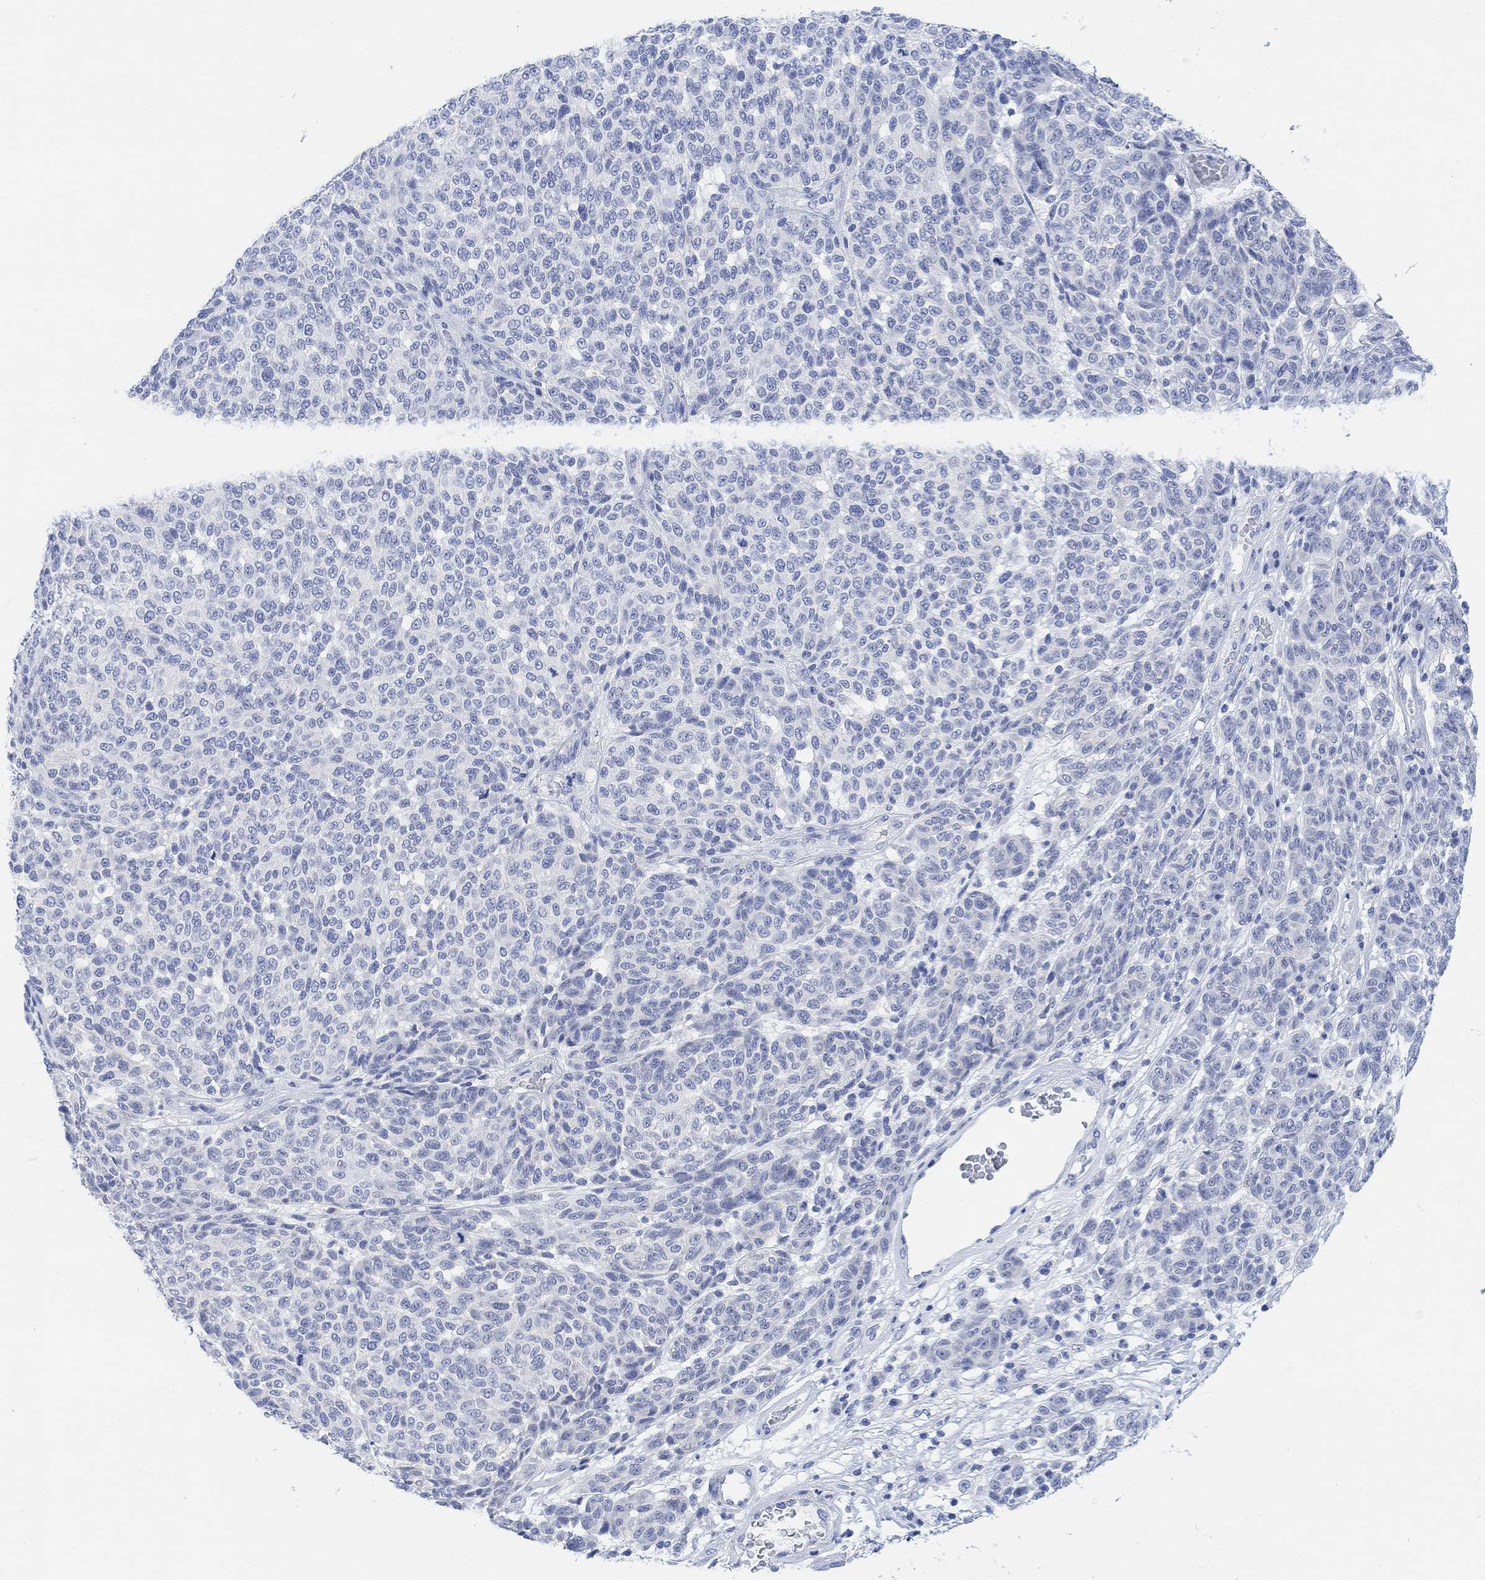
{"staining": {"intensity": "negative", "quantity": "none", "location": "none"}, "tissue": "melanoma", "cell_type": "Tumor cells", "image_type": "cancer", "snomed": [{"axis": "morphology", "description": "Malignant melanoma, NOS"}, {"axis": "topography", "description": "Skin"}], "caption": "High power microscopy image of an immunohistochemistry histopathology image of malignant melanoma, revealing no significant staining in tumor cells.", "gene": "ENO4", "patient": {"sex": "male", "age": 59}}